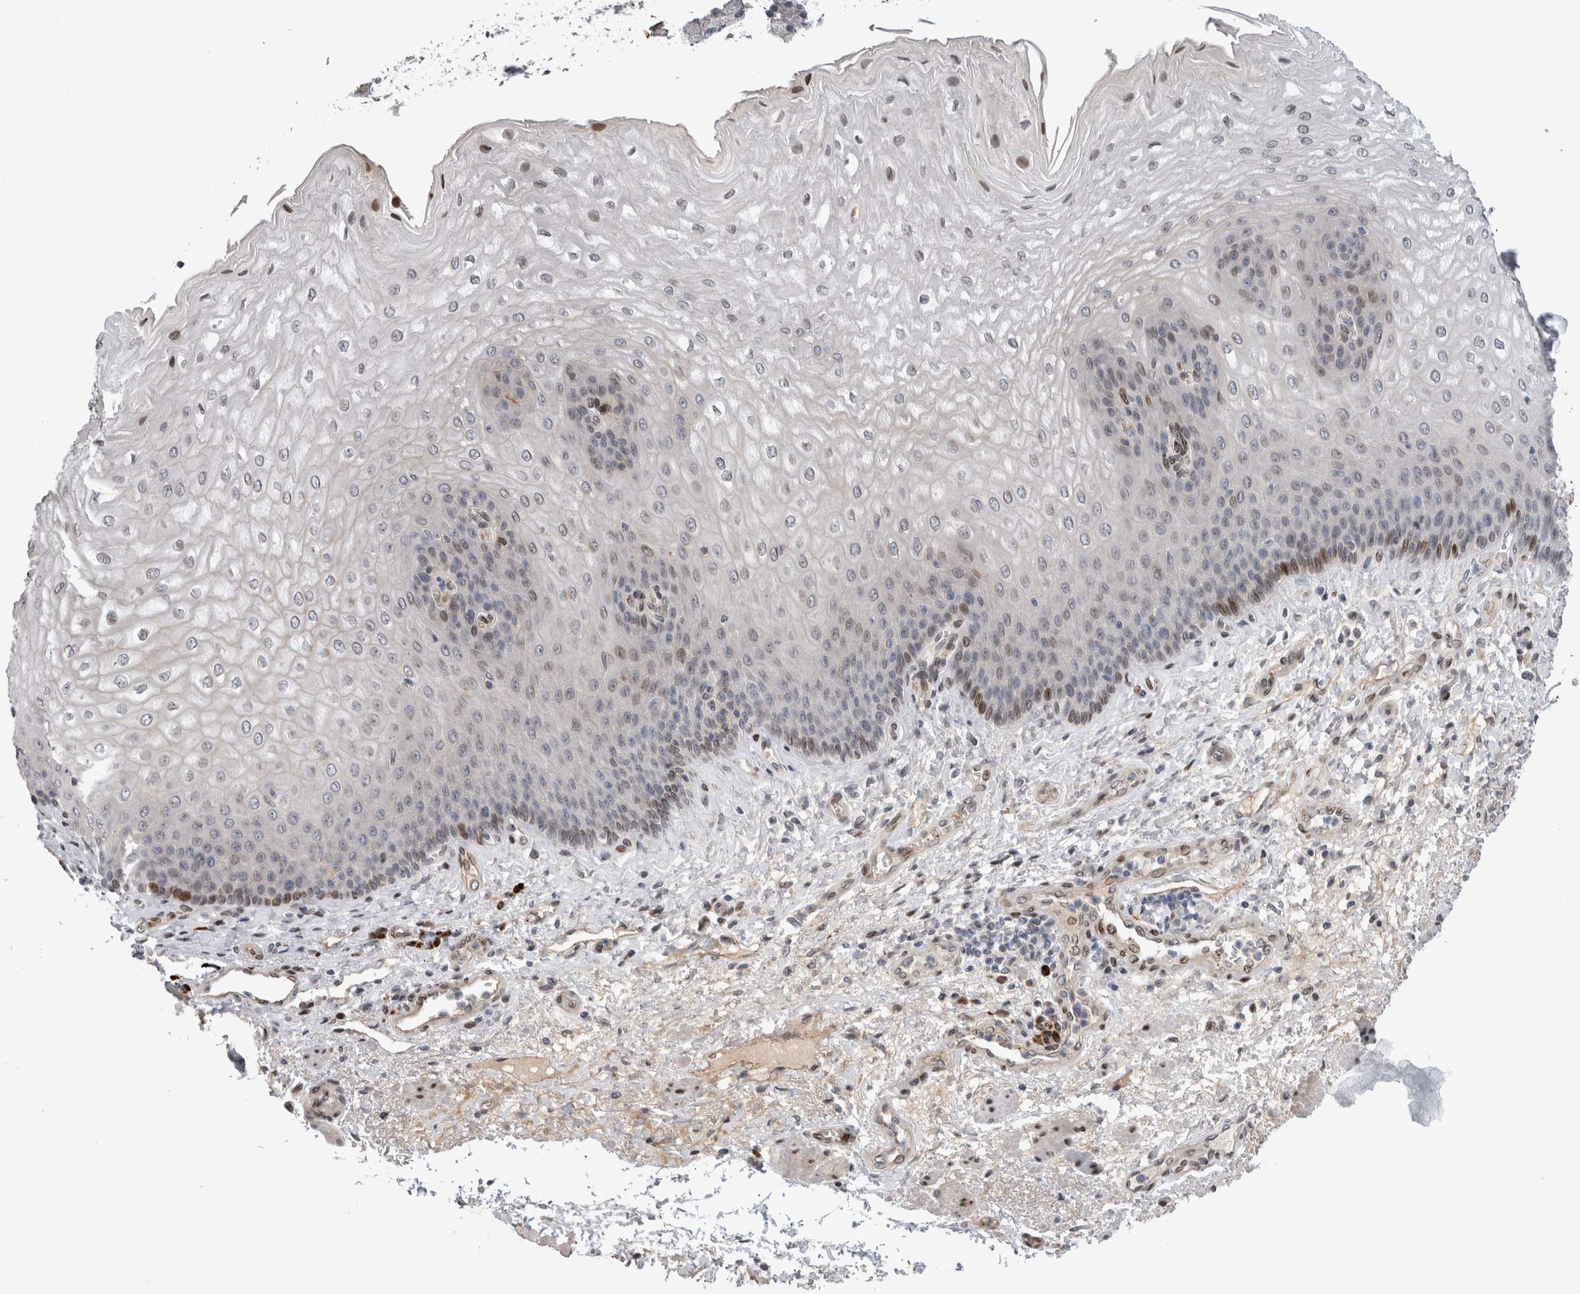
{"staining": {"intensity": "moderate", "quantity": "<25%", "location": "nuclear"}, "tissue": "esophagus", "cell_type": "Squamous epithelial cells", "image_type": "normal", "snomed": [{"axis": "morphology", "description": "Normal tissue, NOS"}, {"axis": "topography", "description": "Esophagus"}], "caption": "IHC histopathology image of benign human esophagus stained for a protein (brown), which displays low levels of moderate nuclear positivity in approximately <25% of squamous epithelial cells.", "gene": "DMTN", "patient": {"sex": "male", "age": 54}}